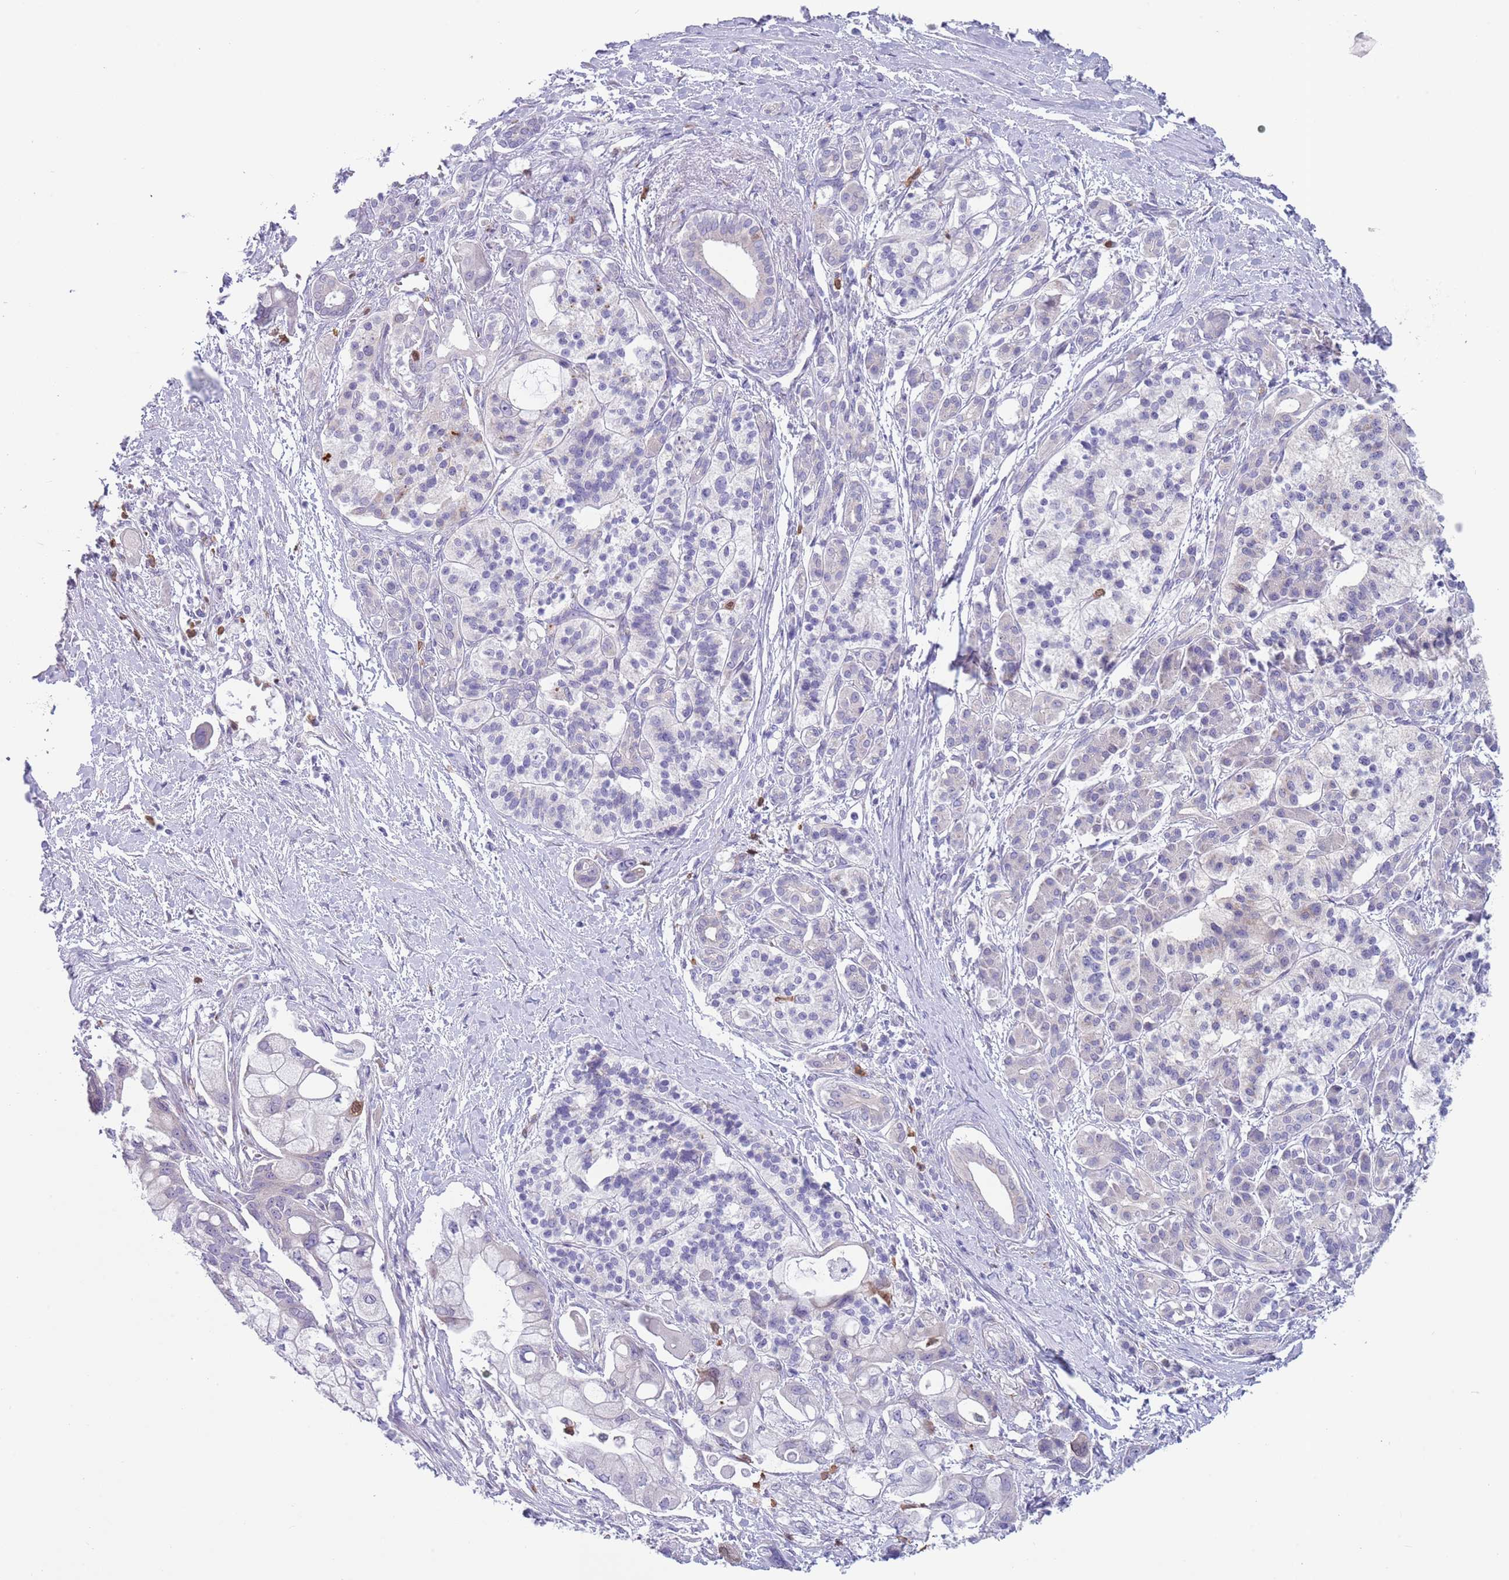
{"staining": {"intensity": "negative", "quantity": "none", "location": "none"}, "tissue": "pancreatic cancer", "cell_type": "Tumor cells", "image_type": "cancer", "snomed": [{"axis": "morphology", "description": "Adenocarcinoma, NOS"}, {"axis": "topography", "description": "Pancreas"}], "caption": "DAB (3,3'-diaminobenzidine) immunohistochemical staining of human pancreatic adenocarcinoma displays no significant positivity in tumor cells.", "gene": "ZFP2", "patient": {"sex": "male", "age": 68}}